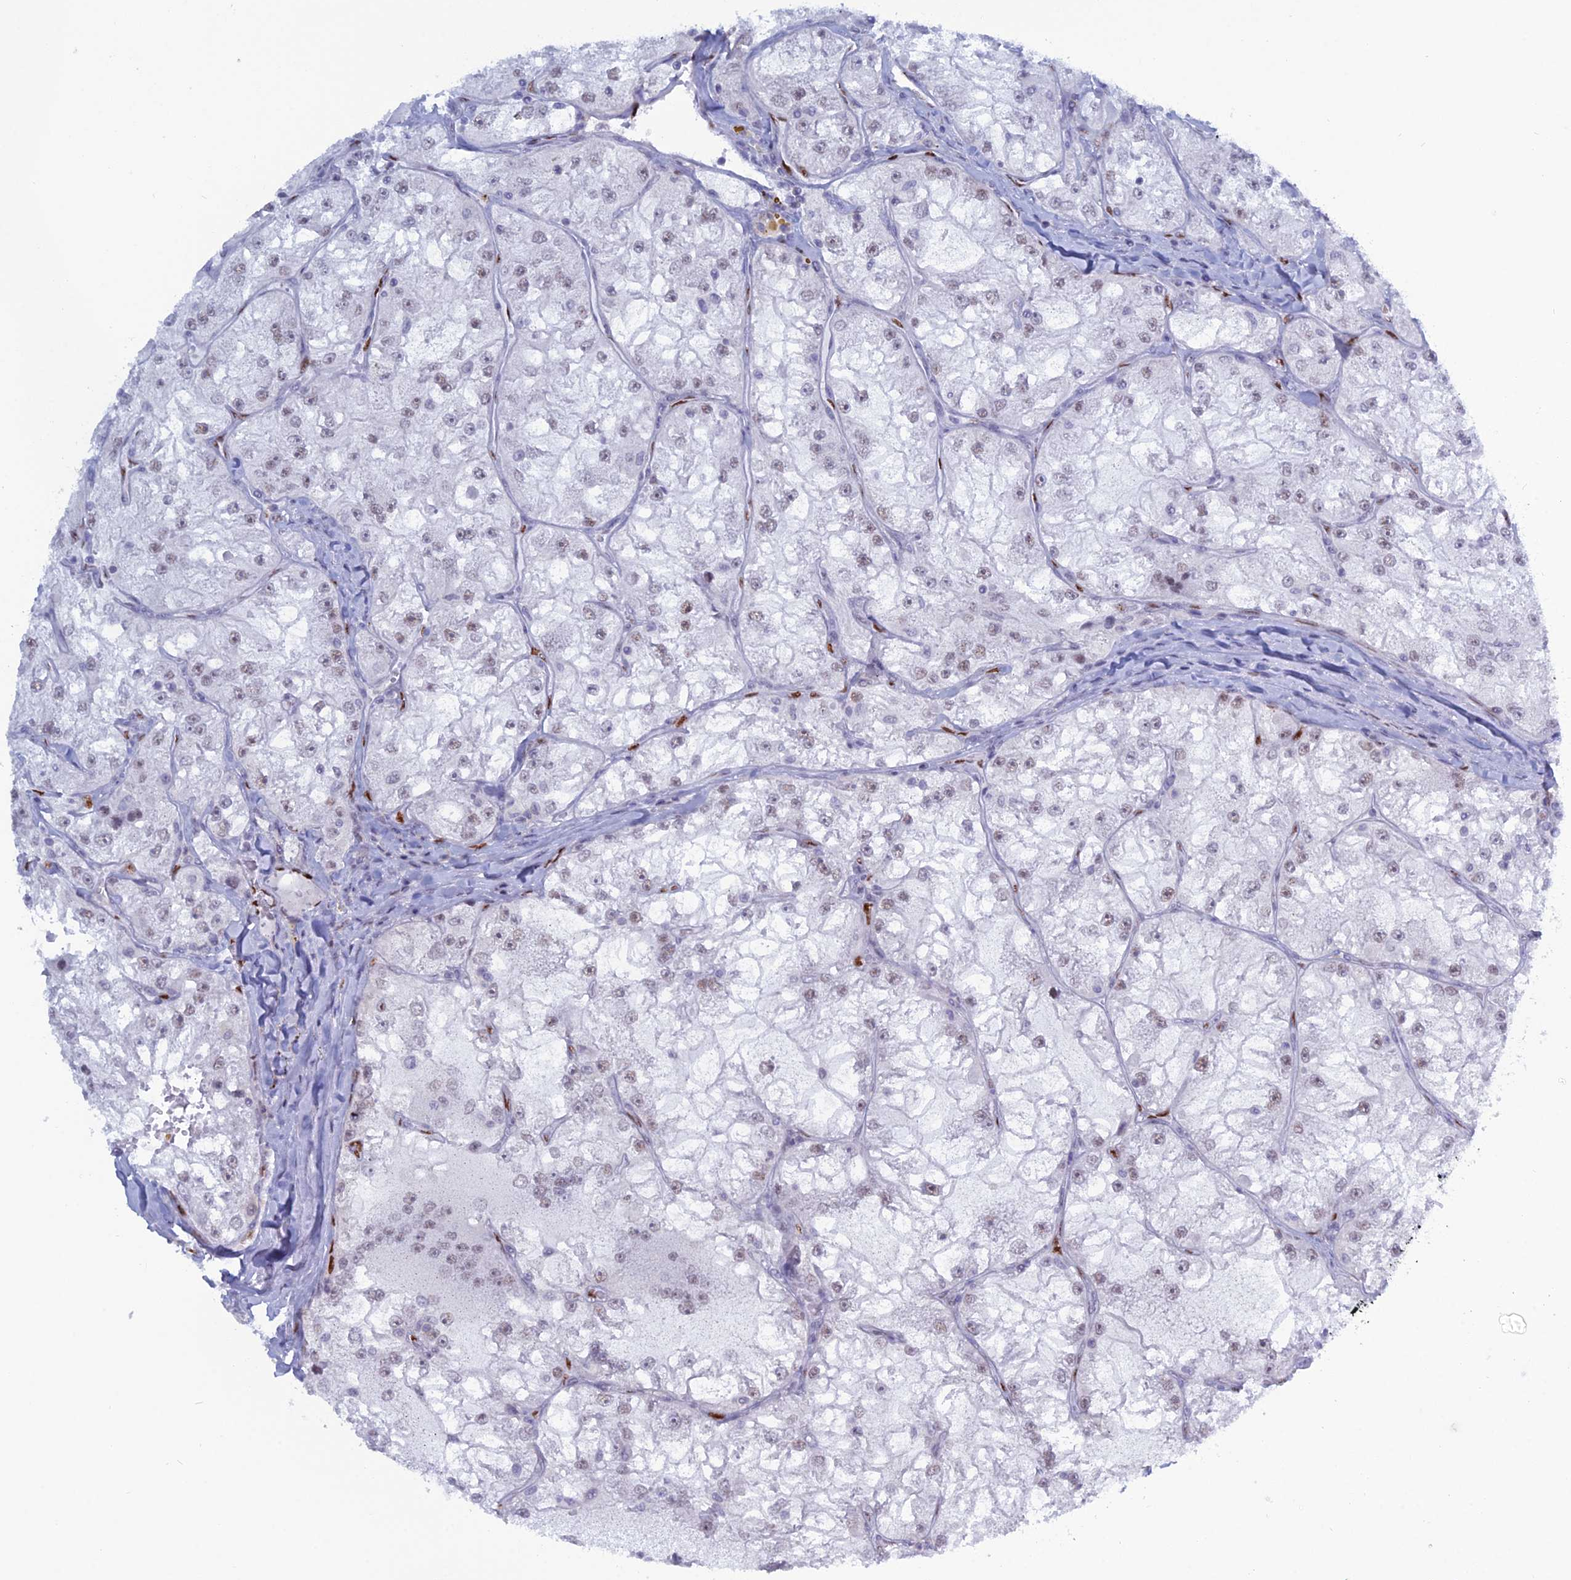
{"staining": {"intensity": "weak", "quantity": "<25%", "location": "nuclear"}, "tissue": "renal cancer", "cell_type": "Tumor cells", "image_type": "cancer", "snomed": [{"axis": "morphology", "description": "Adenocarcinoma, NOS"}, {"axis": "topography", "description": "Kidney"}], "caption": "Immunohistochemistry (IHC) of human renal cancer displays no expression in tumor cells.", "gene": "NOL4L", "patient": {"sex": "female", "age": 72}}